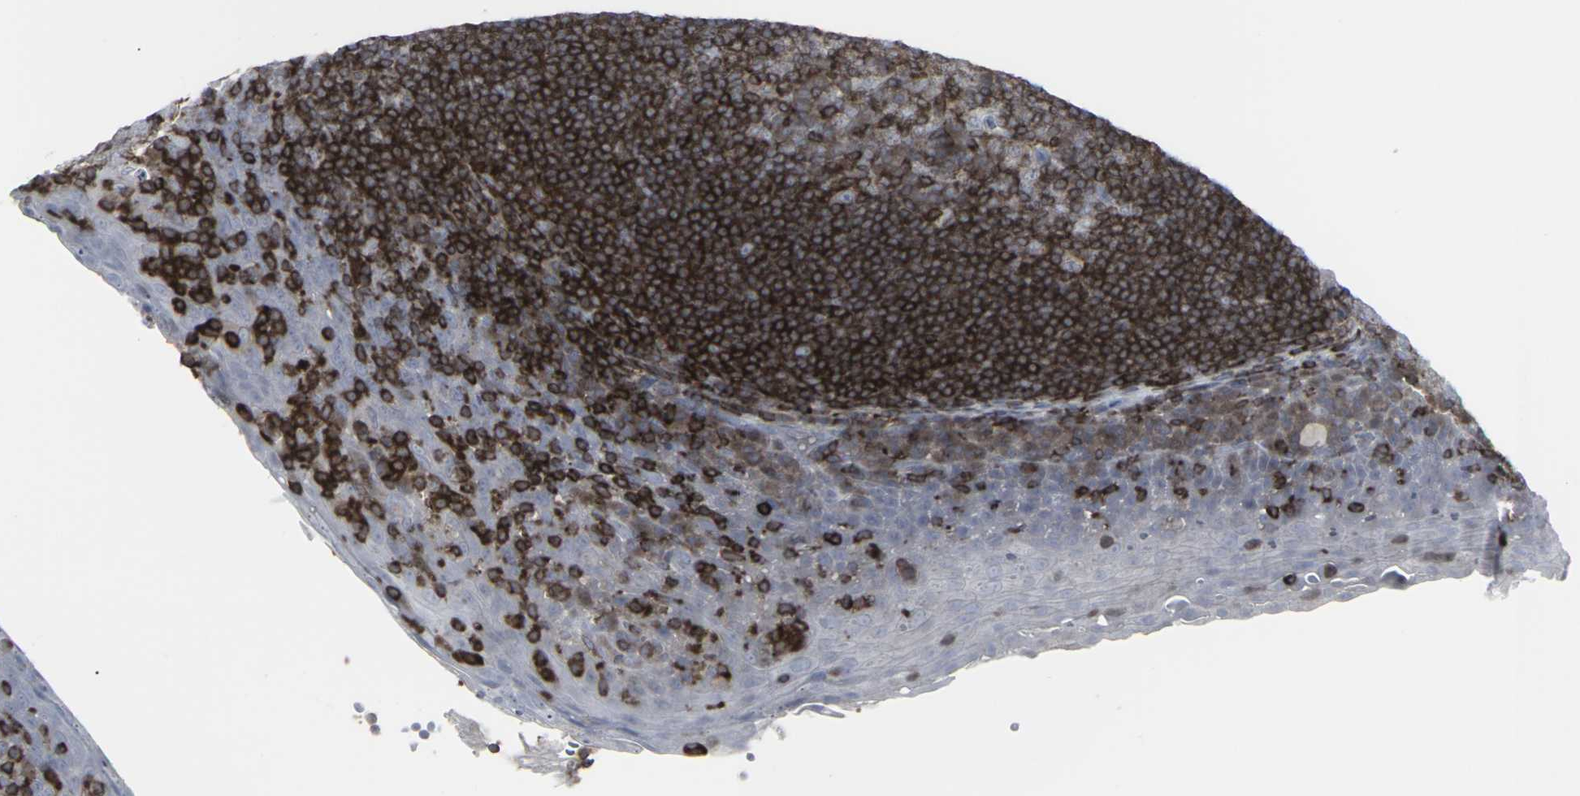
{"staining": {"intensity": "moderate", "quantity": ">75%", "location": "cytoplasmic/membranous"}, "tissue": "tonsil", "cell_type": "Germinal center cells", "image_type": "normal", "snomed": [{"axis": "morphology", "description": "Normal tissue, NOS"}, {"axis": "topography", "description": "Tonsil"}], "caption": "Protein staining of unremarkable tonsil displays moderate cytoplasmic/membranous staining in approximately >75% of germinal center cells.", "gene": "APOBEC2", "patient": {"sex": "male", "age": 17}}